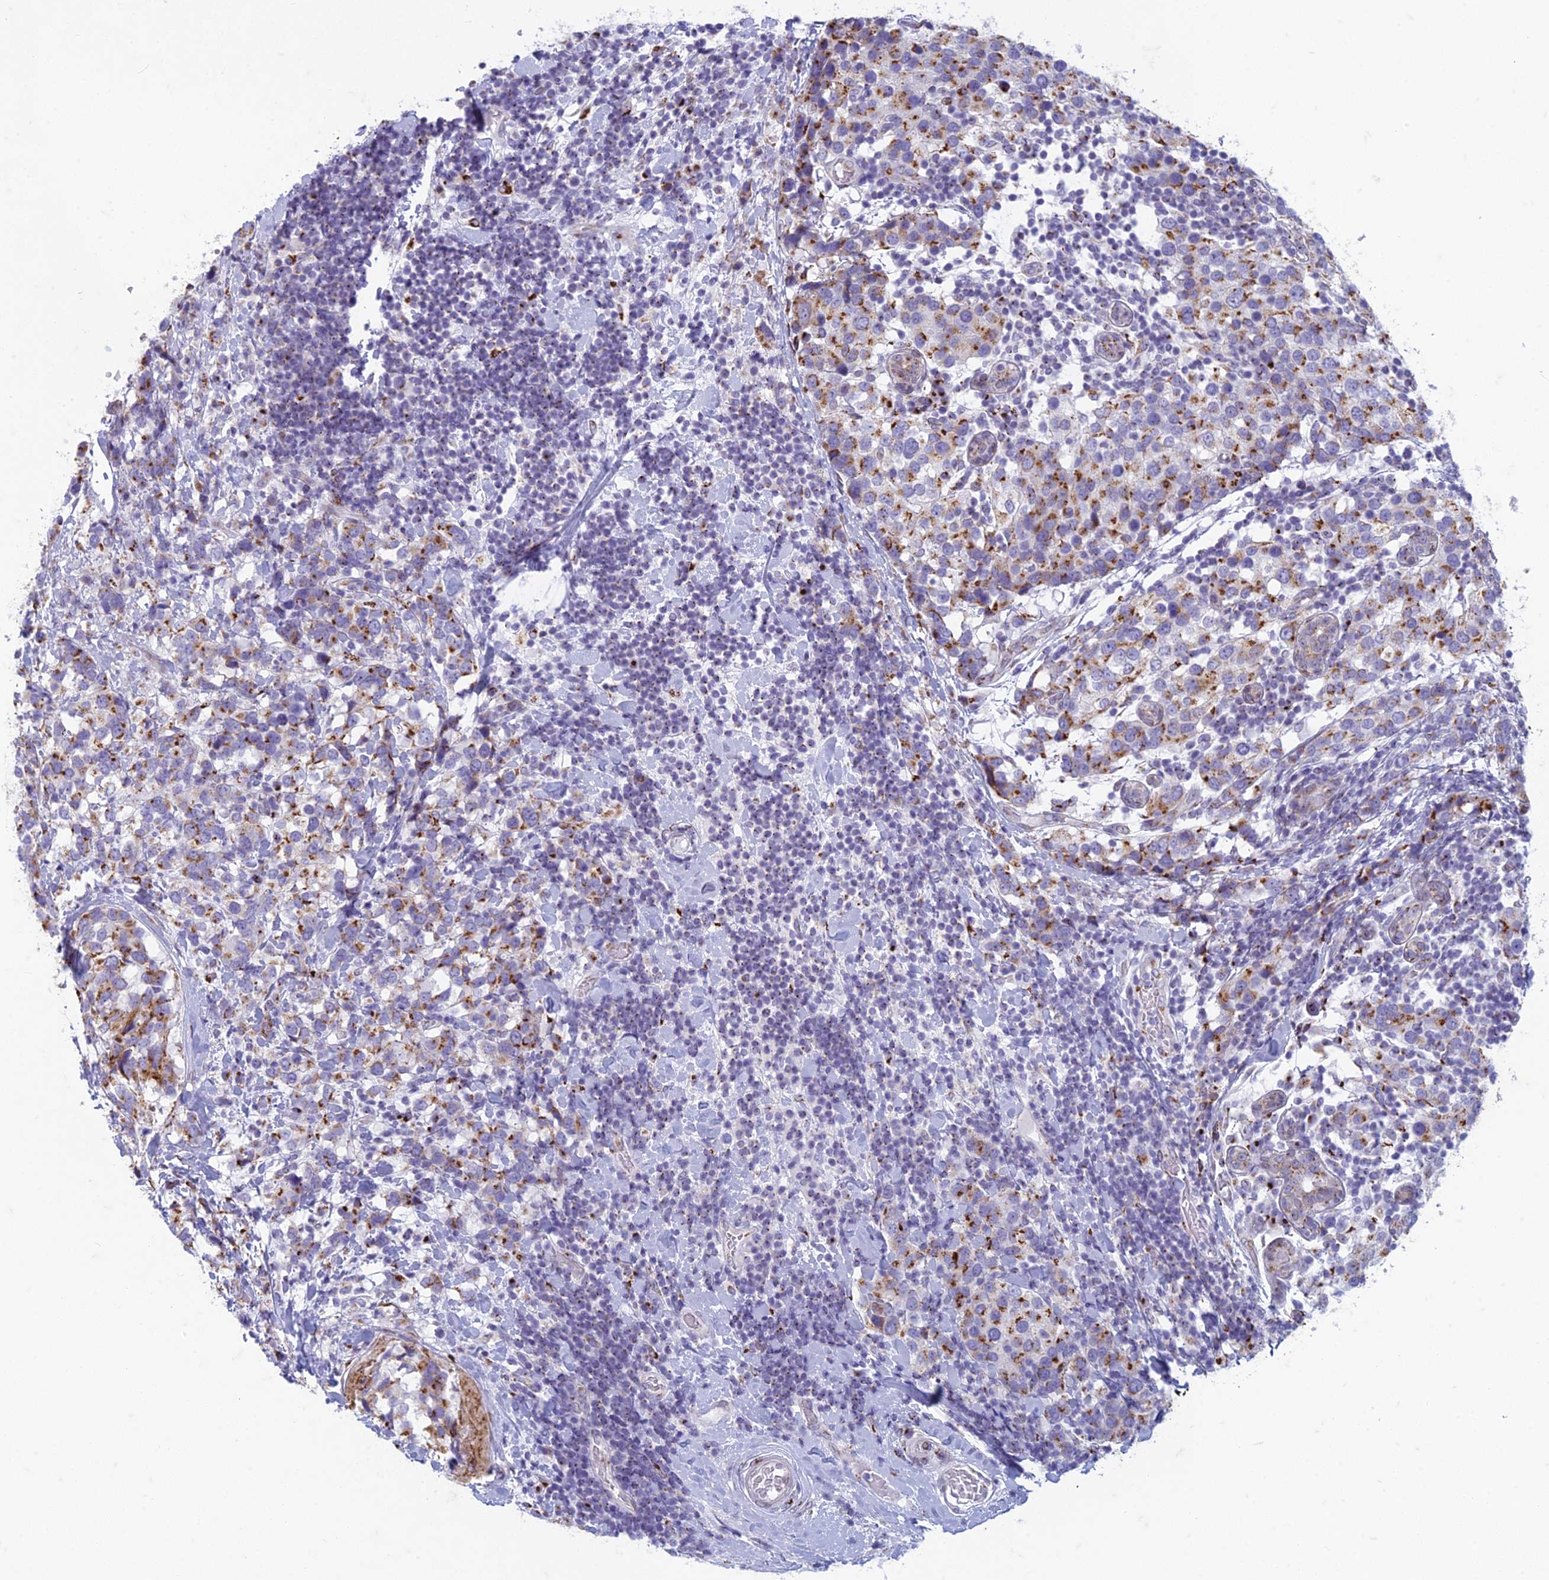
{"staining": {"intensity": "strong", "quantity": ">75%", "location": "cytoplasmic/membranous"}, "tissue": "breast cancer", "cell_type": "Tumor cells", "image_type": "cancer", "snomed": [{"axis": "morphology", "description": "Lobular carcinoma"}, {"axis": "topography", "description": "Breast"}], "caption": "Lobular carcinoma (breast) stained with a protein marker shows strong staining in tumor cells.", "gene": "FAM3C", "patient": {"sex": "female", "age": 59}}